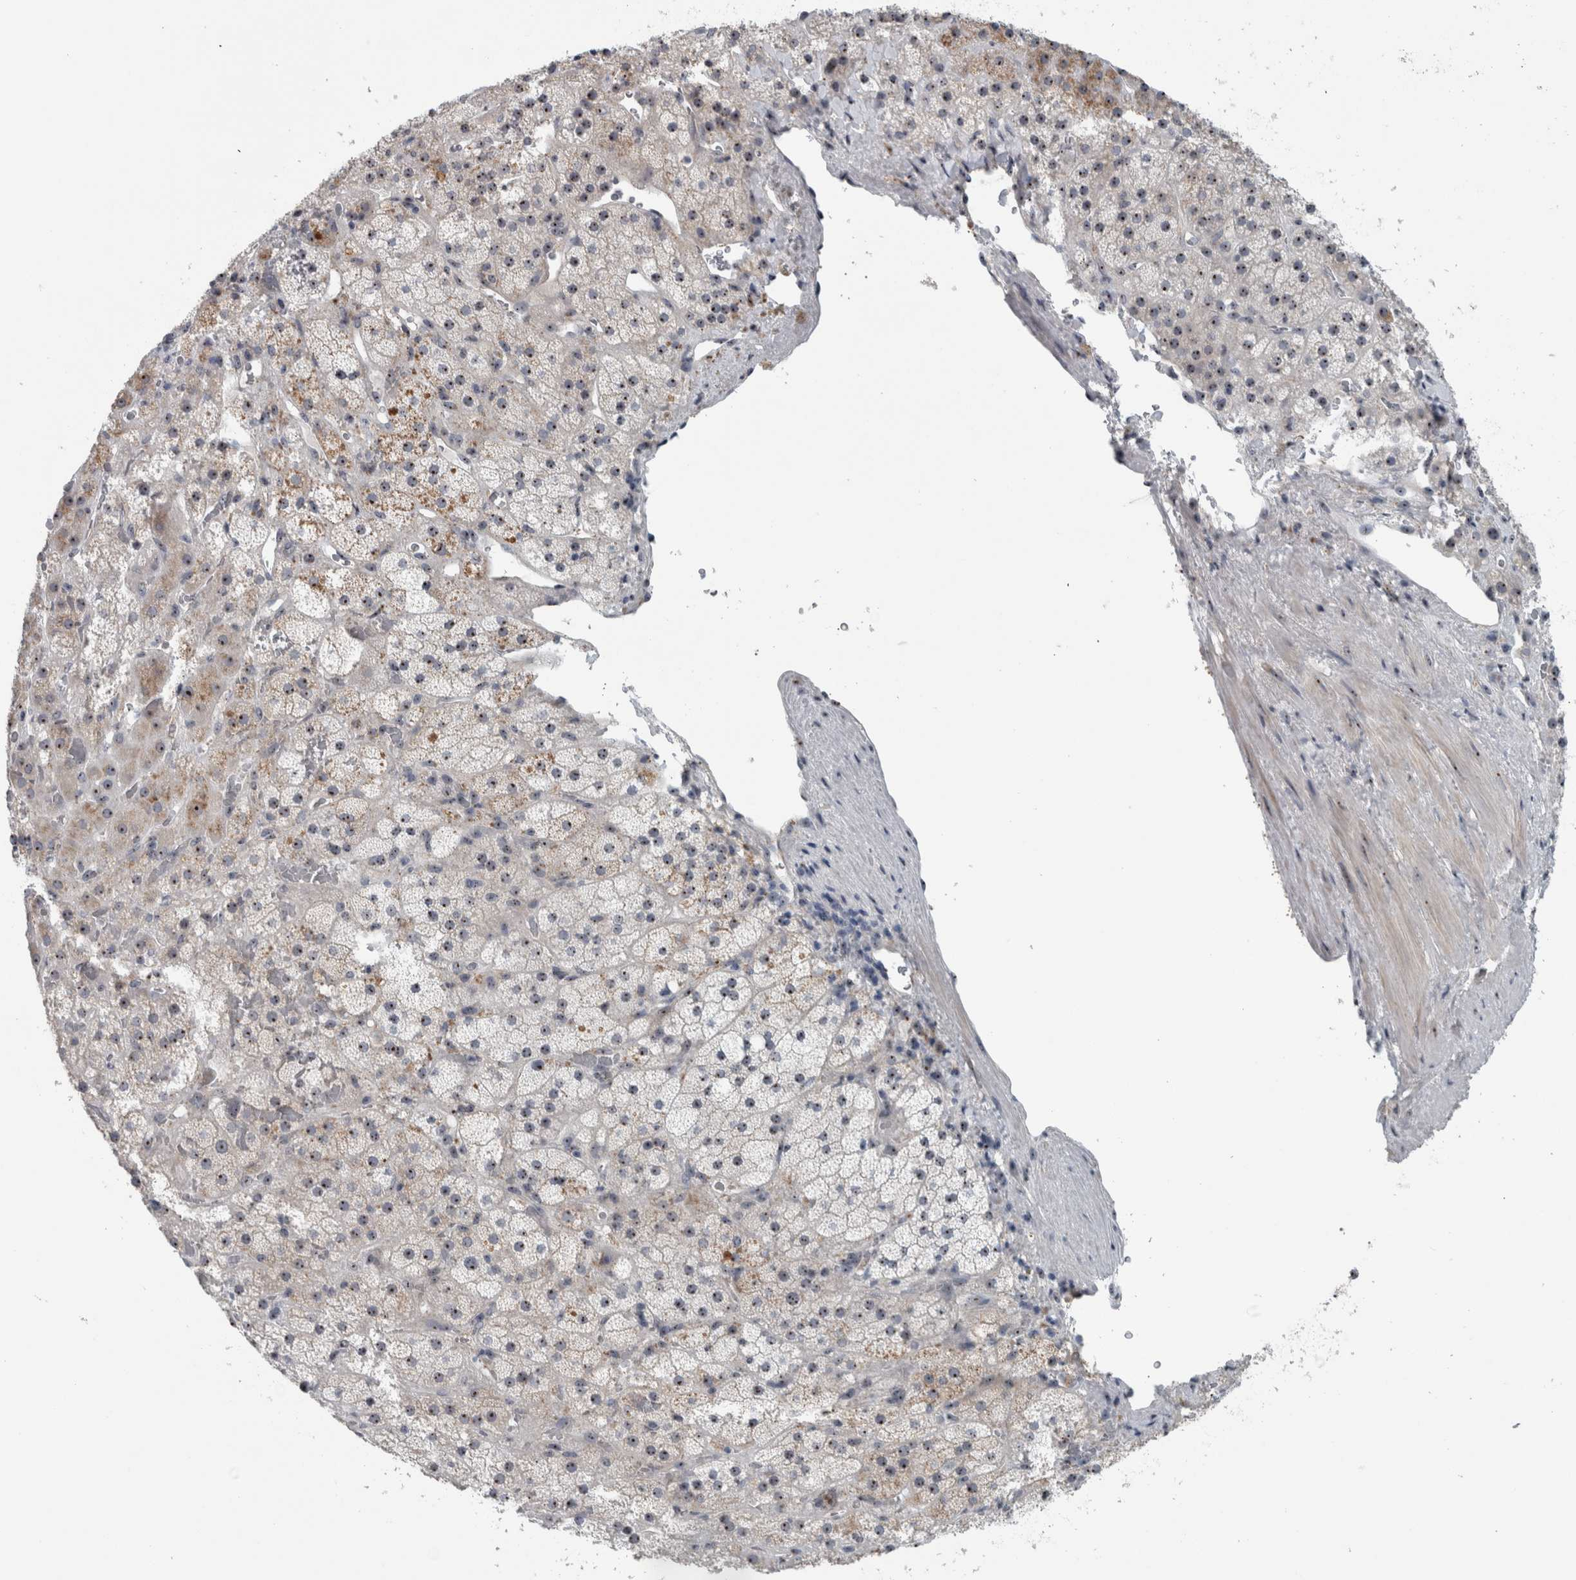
{"staining": {"intensity": "moderate", "quantity": ">75%", "location": "nuclear"}, "tissue": "adrenal gland", "cell_type": "Glandular cells", "image_type": "normal", "snomed": [{"axis": "morphology", "description": "Normal tissue, NOS"}, {"axis": "topography", "description": "Adrenal gland"}], "caption": "DAB immunohistochemical staining of benign human adrenal gland displays moderate nuclear protein positivity in approximately >75% of glandular cells.", "gene": "UTP6", "patient": {"sex": "male", "age": 57}}